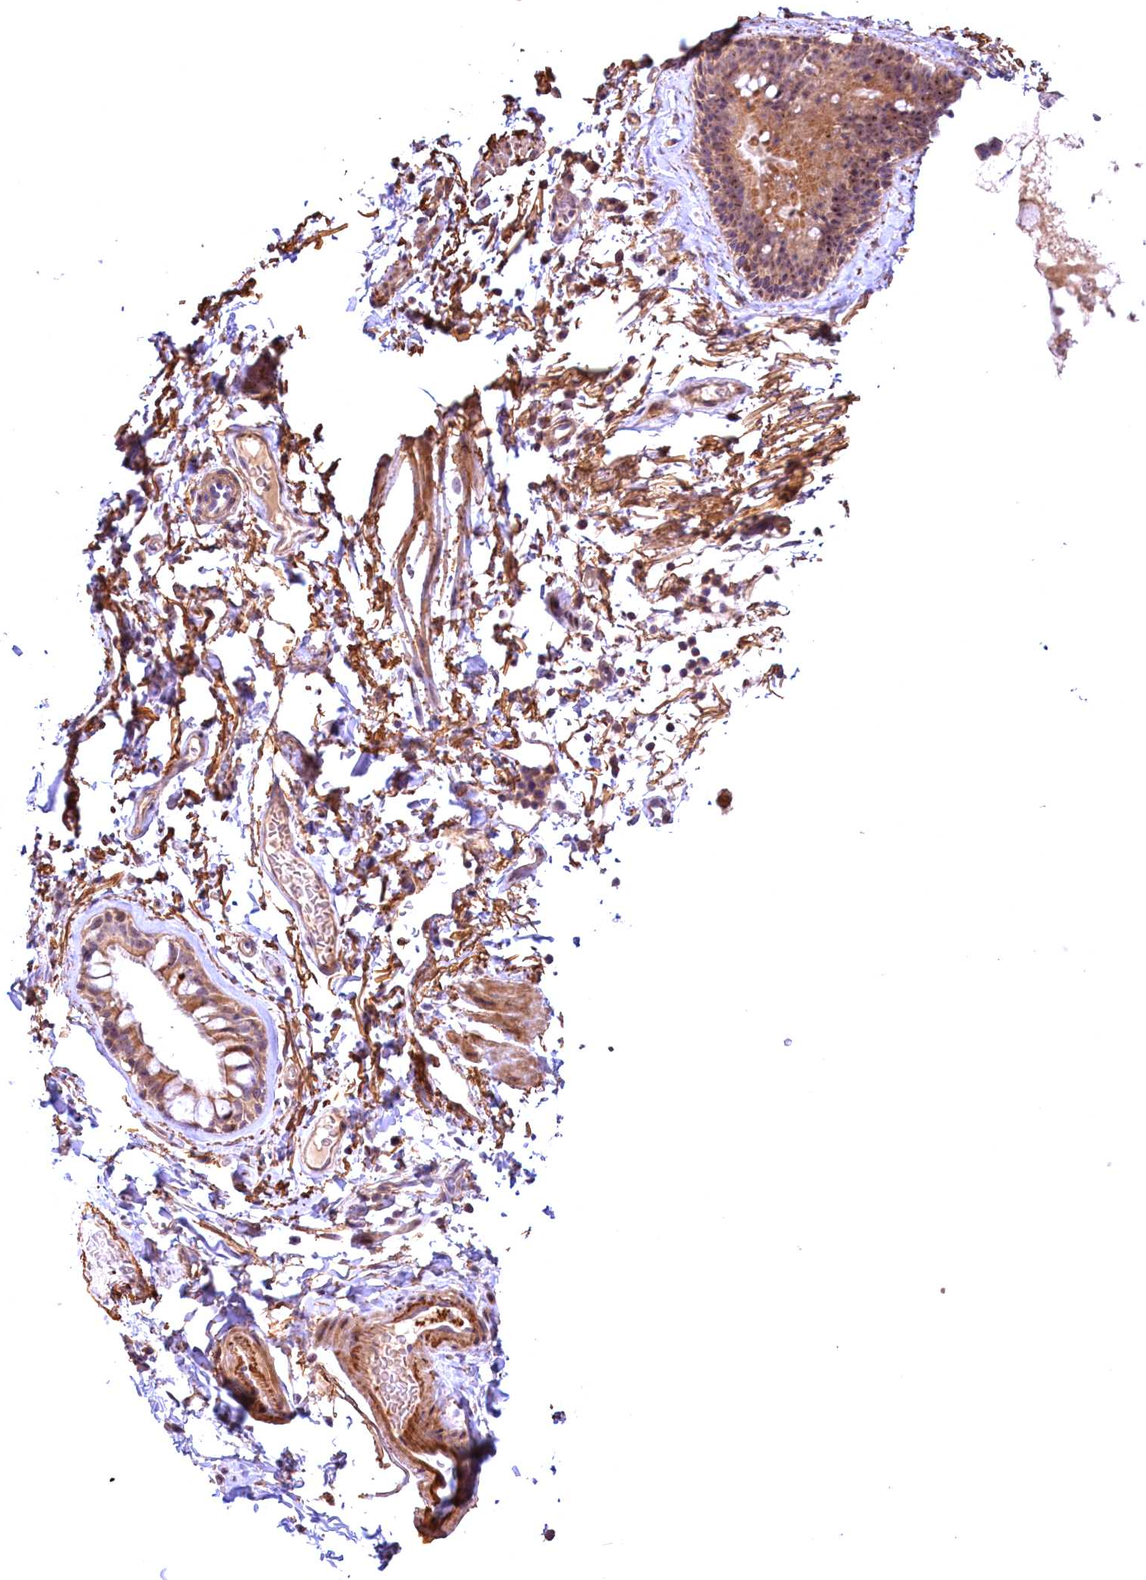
{"staining": {"intensity": "negative", "quantity": "none", "location": "none"}, "tissue": "adipose tissue", "cell_type": "Adipocytes", "image_type": "normal", "snomed": [{"axis": "morphology", "description": "Normal tissue, NOS"}, {"axis": "topography", "description": "Lymph node"}, {"axis": "topography", "description": "Bronchus"}], "caption": "Immunohistochemistry of unremarkable human adipose tissue reveals no expression in adipocytes.", "gene": "FUZ", "patient": {"sex": "male", "age": 63}}